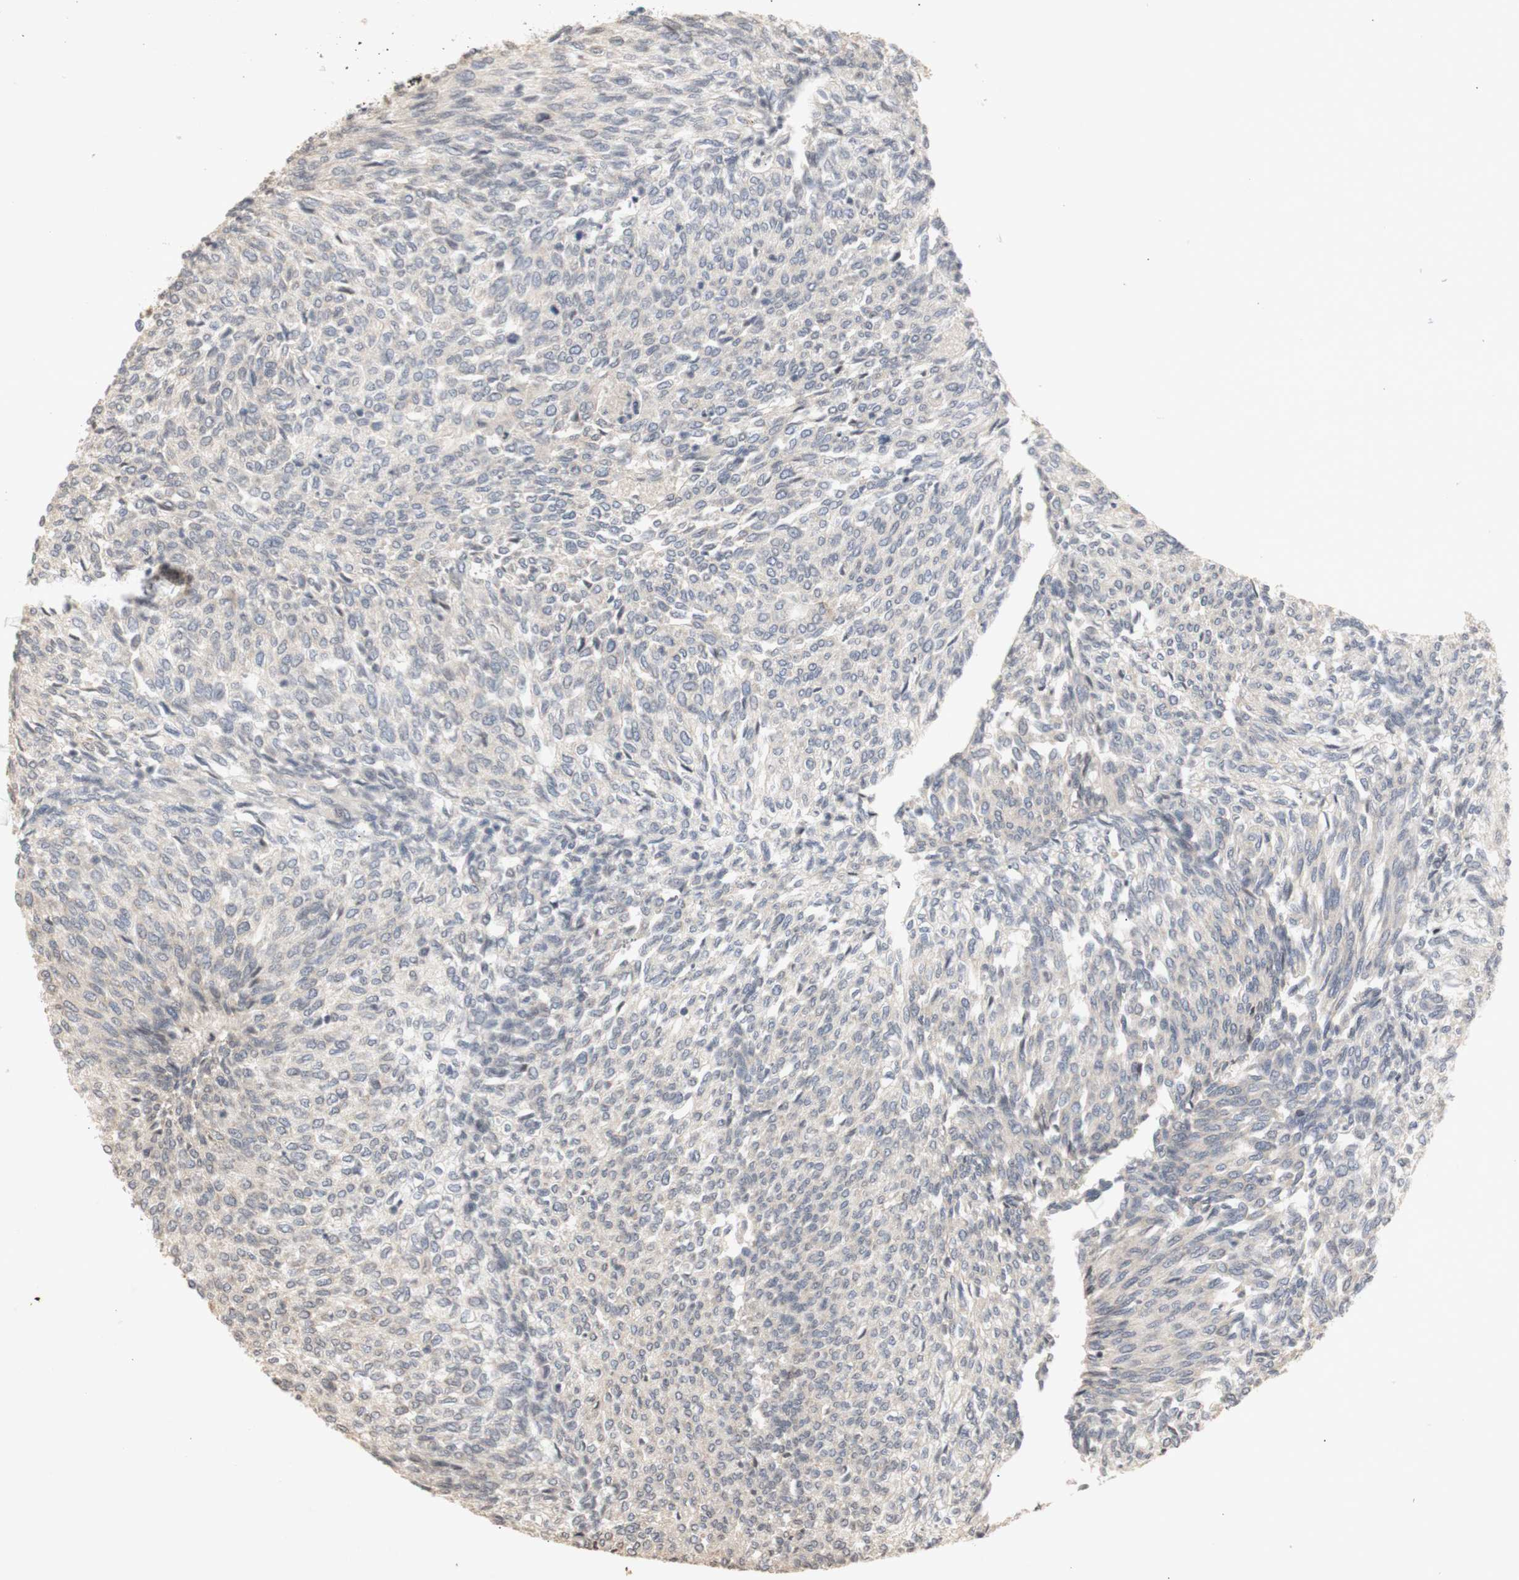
{"staining": {"intensity": "negative", "quantity": "none", "location": "none"}, "tissue": "urothelial cancer", "cell_type": "Tumor cells", "image_type": "cancer", "snomed": [{"axis": "morphology", "description": "Urothelial carcinoma, Low grade"}, {"axis": "topography", "description": "Urinary bladder"}], "caption": "Tumor cells show no significant staining in low-grade urothelial carcinoma.", "gene": "FOSB", "patient": {"sex": "female", "age": 79}}